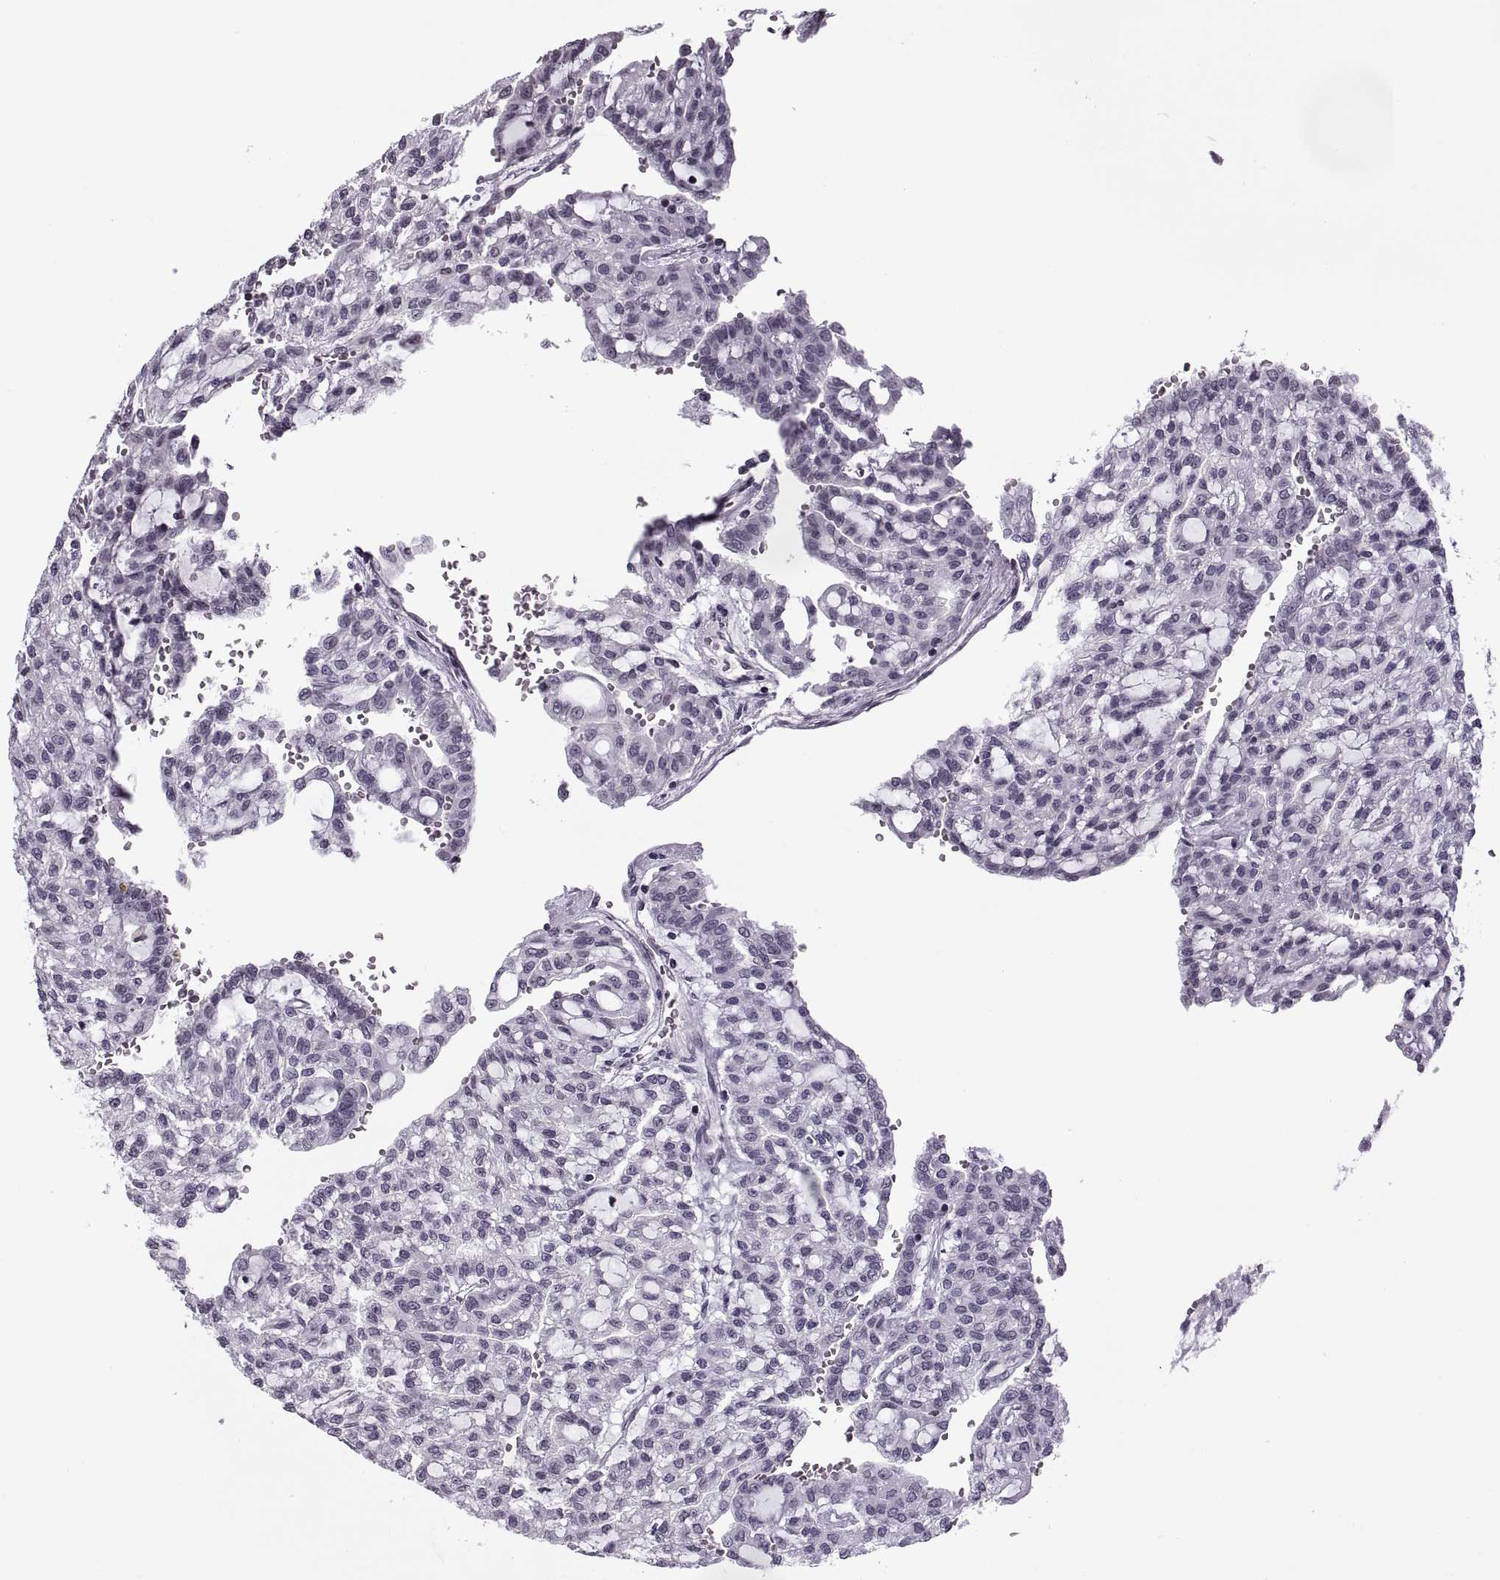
{"staining": {"intensity": "negative", "quantity": "none", "location": "none"}, "tissue": "renal cancer", "cell_type": "Tumor cells", "image_type": "cancer", "snomed": [{"axis": "morphology", "description": "Adenocarcinoma, NOS"}, {"axis": "topography", "description": "Kidney"}], "caption": "An image of renal adenocarcinoma stained for a protein displays no brown staining in tumor cells.", "gene": "H1-8", "patient": {"sex": "male", "age": 63}}